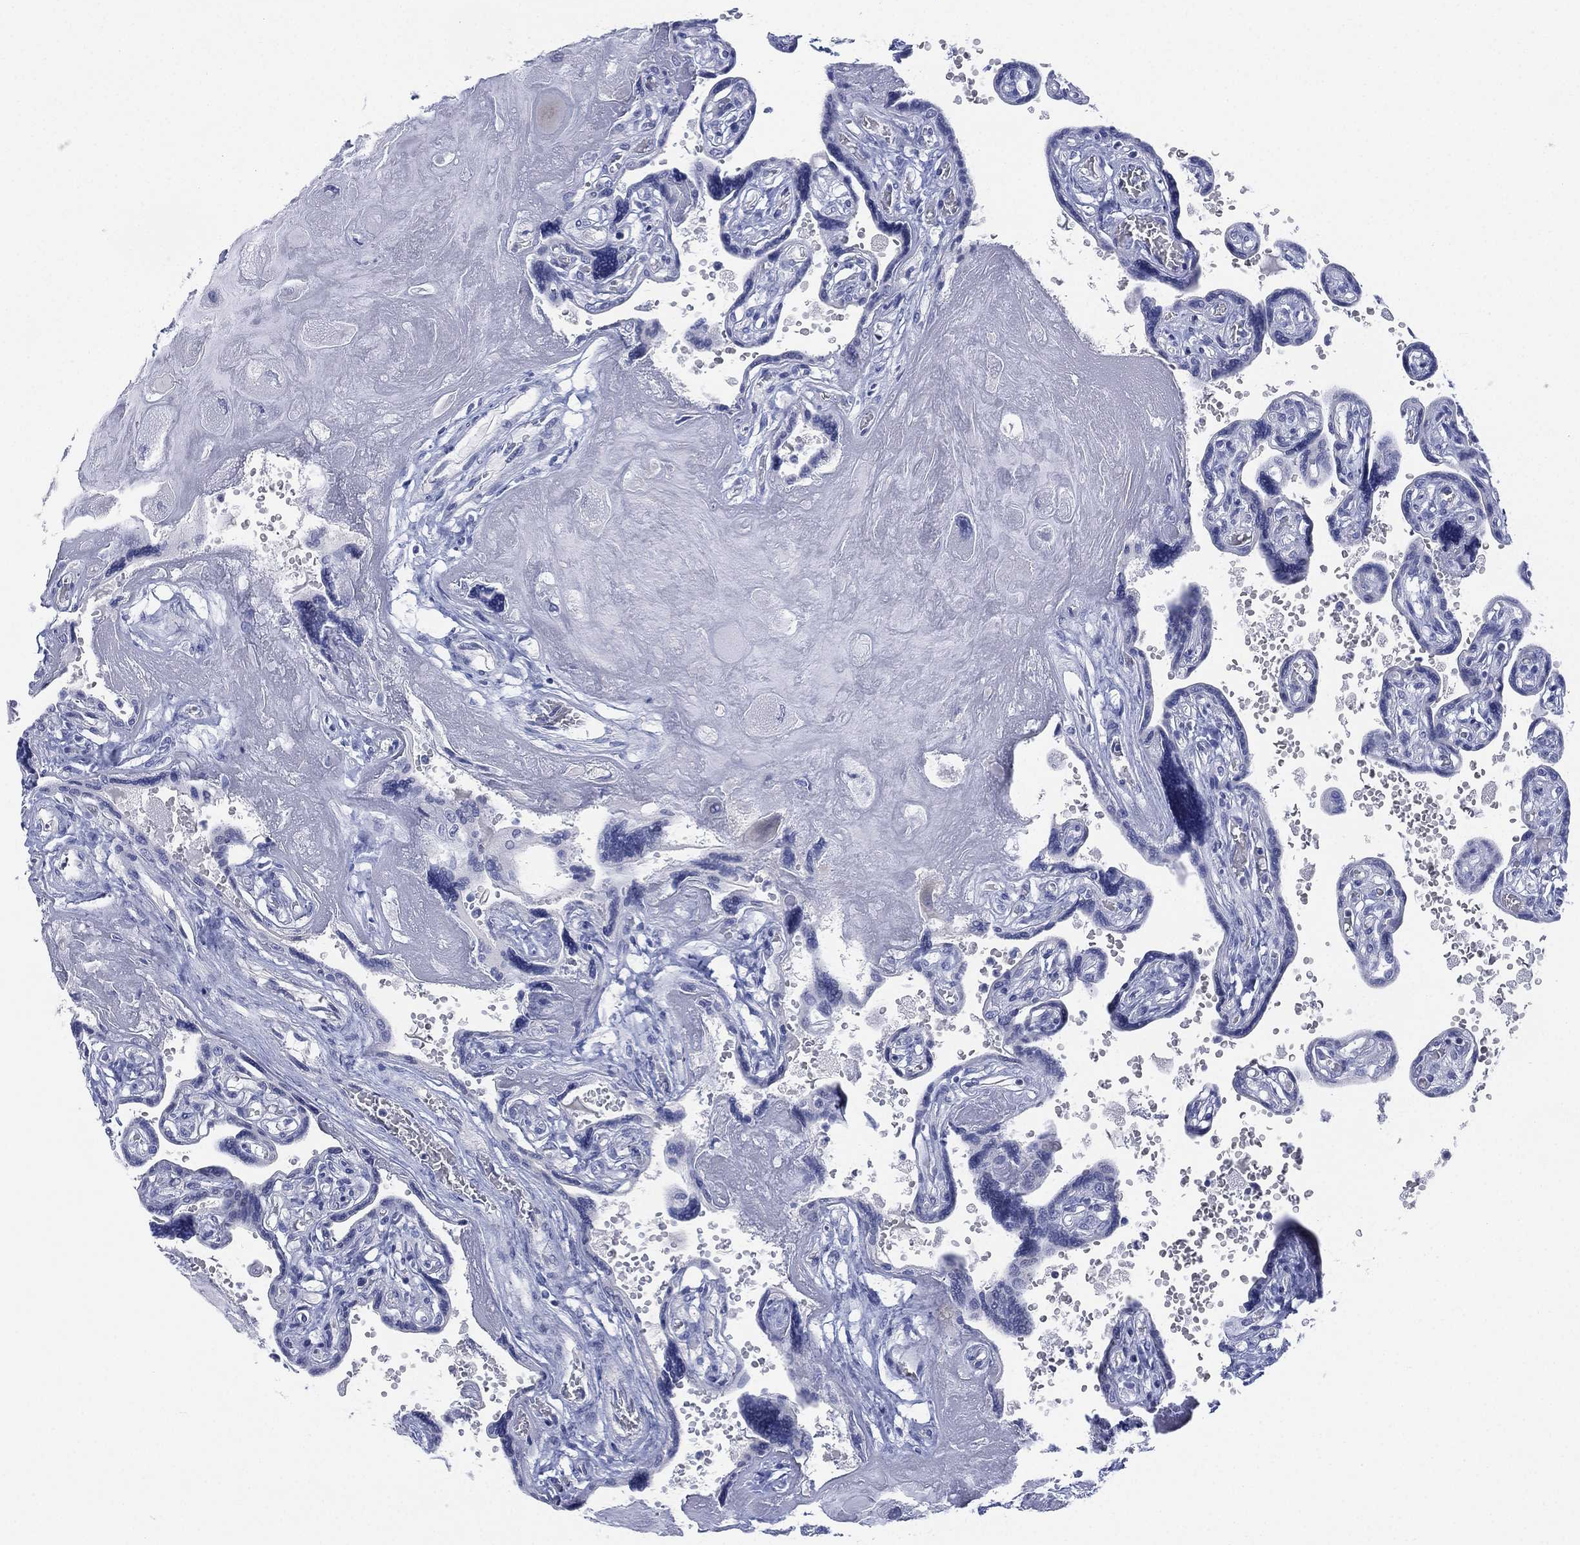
{"staining": {"intensity": "negative", "quantity": "none", "location": "none"}, "tissue": "placenta", "cell_type": "Trophoblastic cells", "image_type": "normal", "snomed": [{"axis": "morphology", "description": "Normal tissue, NOS"}, {"axis": "topography", "description": "Placenta"}], "caption": "DAB (3,3'-diaminobenzidine) immunohistochemical staining of normal human placenta reveals no significant positivity in trophoblastic cells. Nuclei are stained in blue.", "gene": "SEPTIN1", "patient": {"sex": "female", "age": 32}}